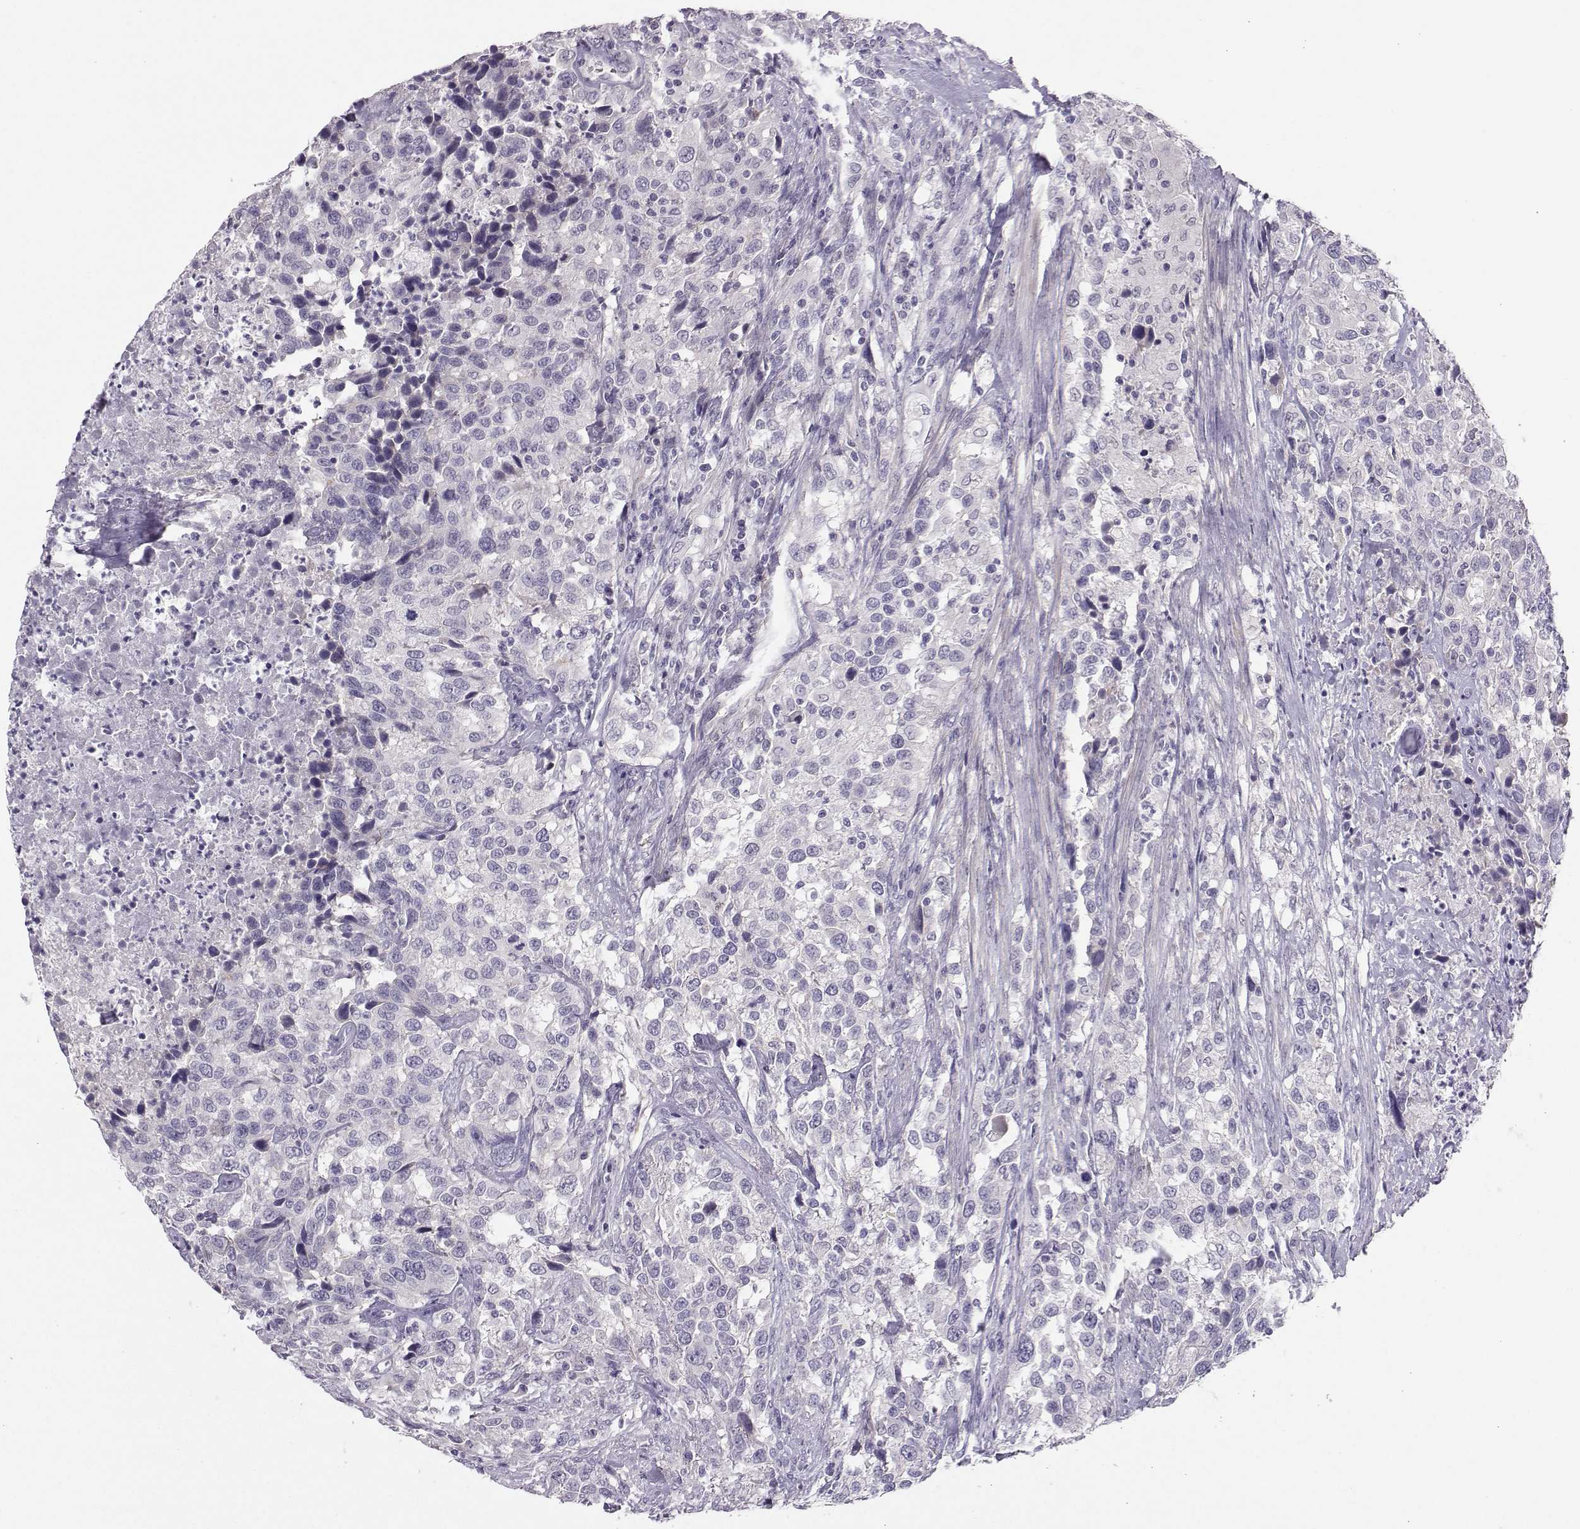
{"staining": {"intensity": "negative", "quantity": "none", "location": "none"}, "tissue": "urothelial cancer", "cell_type": "Tumor cells", "image_type": "cancer", "snomed": [{"axis": "morphology", "description": "Urothelial carcinoma, NOS"}, {"axis": "morphology", "description": "Urothelial carcinoma, High grade"}, {"axis": "topography", "description": "Urinary bladder"}], "caption": "An immunohistochemistry (IHC) micrograph of urothelial carcinoma (high-grade) is shown. There is no staining in tumor cells of urothelial carcinoma (high-grade). (DAB (3,3'-diaminobenzidine) immunohistochemistry with hematoxylin counter stain).", "gene": "DNAAF1", "patient": {"sex": "female", "age": 64}}